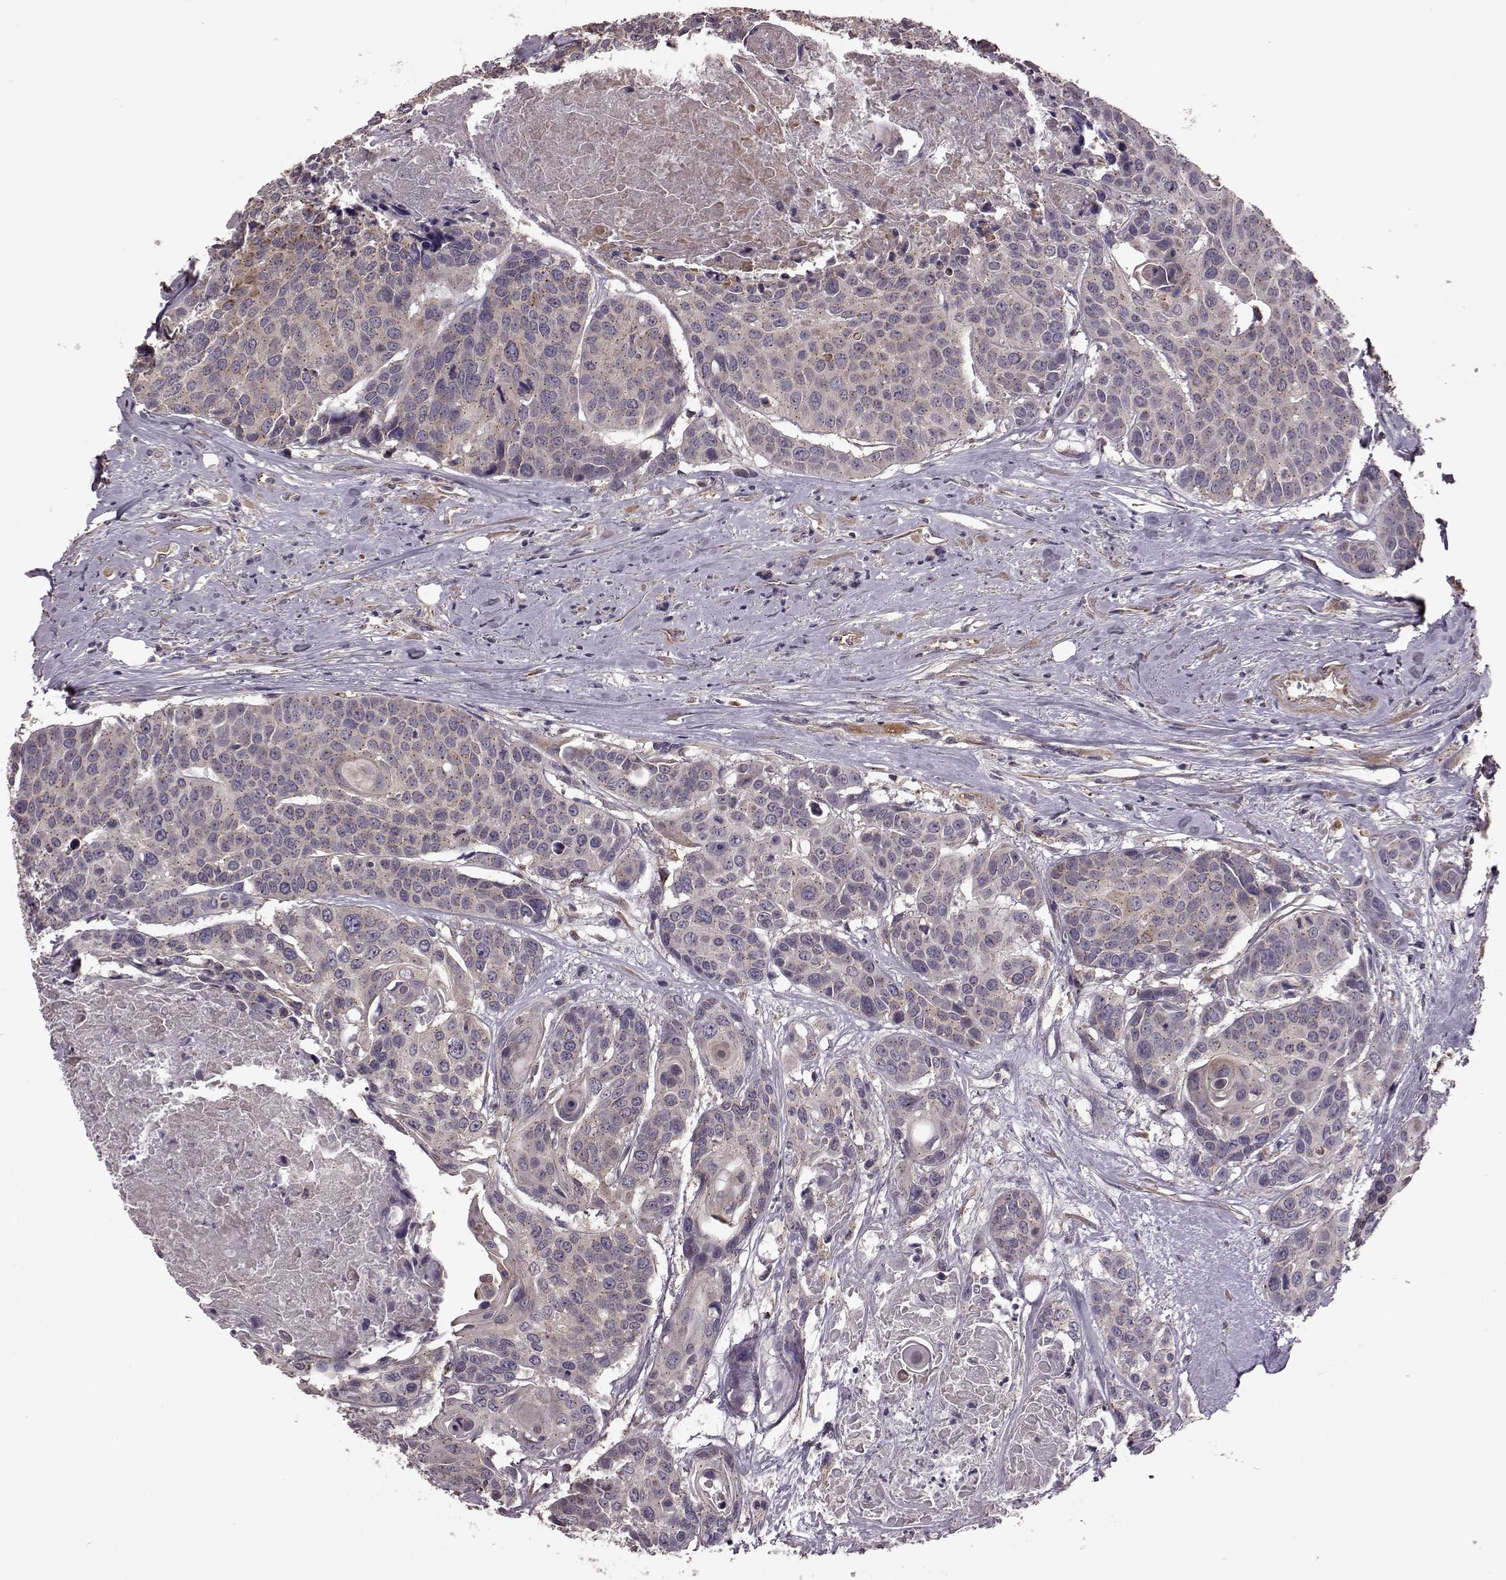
{"staining": {"intensity": "negative", "quantity": "none", "location": "none"}, "tissue": "head and neck cancer", "cell_type": "Tumor cells", "image_type": "cancer", "snomed": [{"axis": "morphology", "description": "Squamous cell carcinoma, NOS"}, {"axis": "topography", "description": "Oral tissue"}, {"axis": "topography", "description": "Head-Neck"}], "caption": "Squamous cell carcinoma (head and neck) stained for a protein using immunohistochemistry (IHC) exhibits no staining tumor cells.", "gene": "NTF3", "patient": {"sex": "male", "age": 56}}